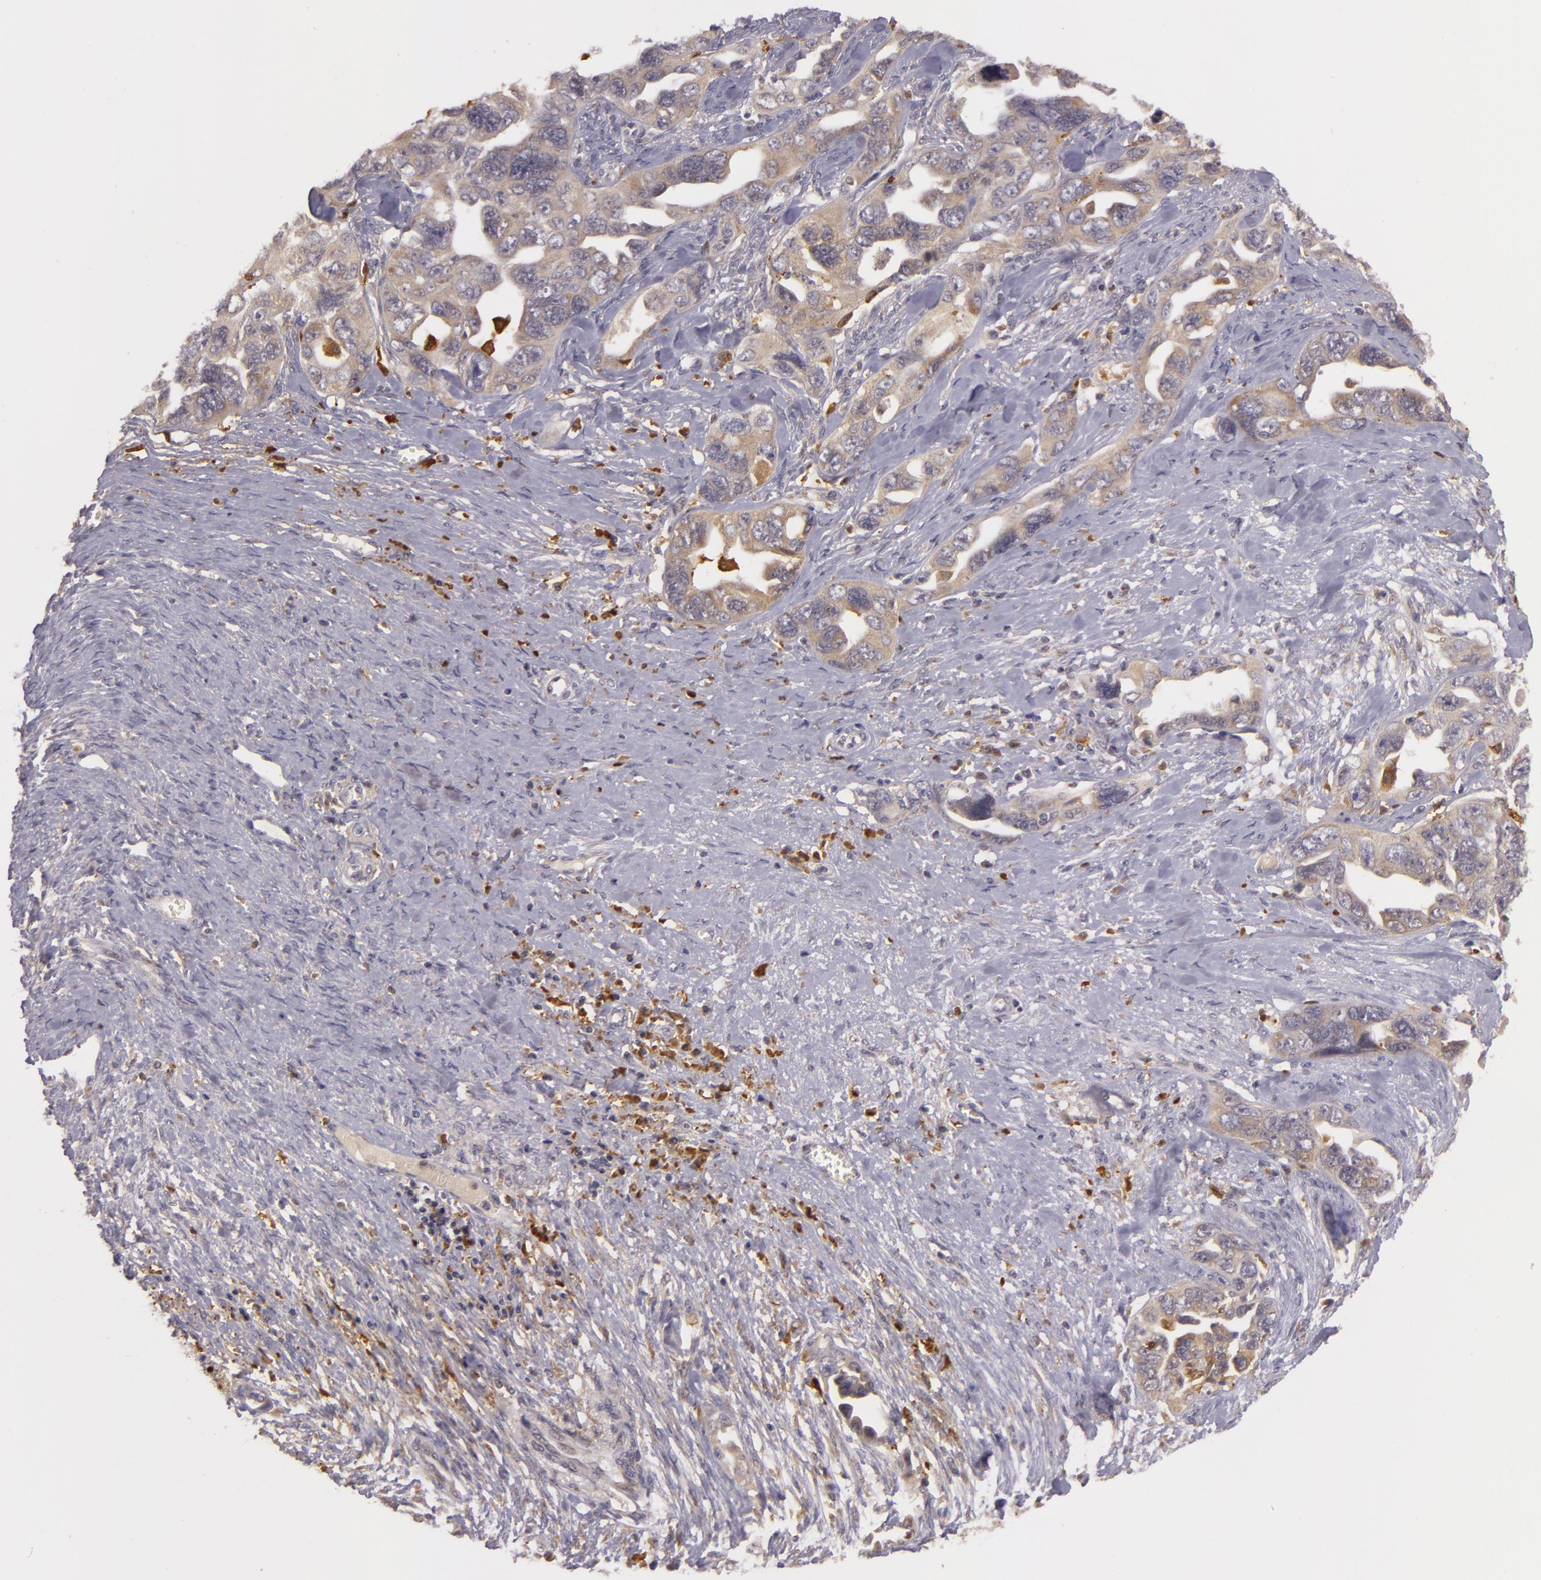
{"staining": {"intensity": "negative", "quantity": "none", "location": "none"}, "tissue": "ovarian cancer", "cell_type": "Tumor cells", "image_type": "cancer", "snomed": [{"axis": "morphology", "description": "Cystadenocarcinoma, serous, NOS"}, {"axis": "topography", "description": "Ovary"}], "caption": "Tumor cells show no significant expression in serous cystadenocarcinoma (ovarian).", "gene": "PPP1R3F", "patient": {"sex": "female", "age": 63}}